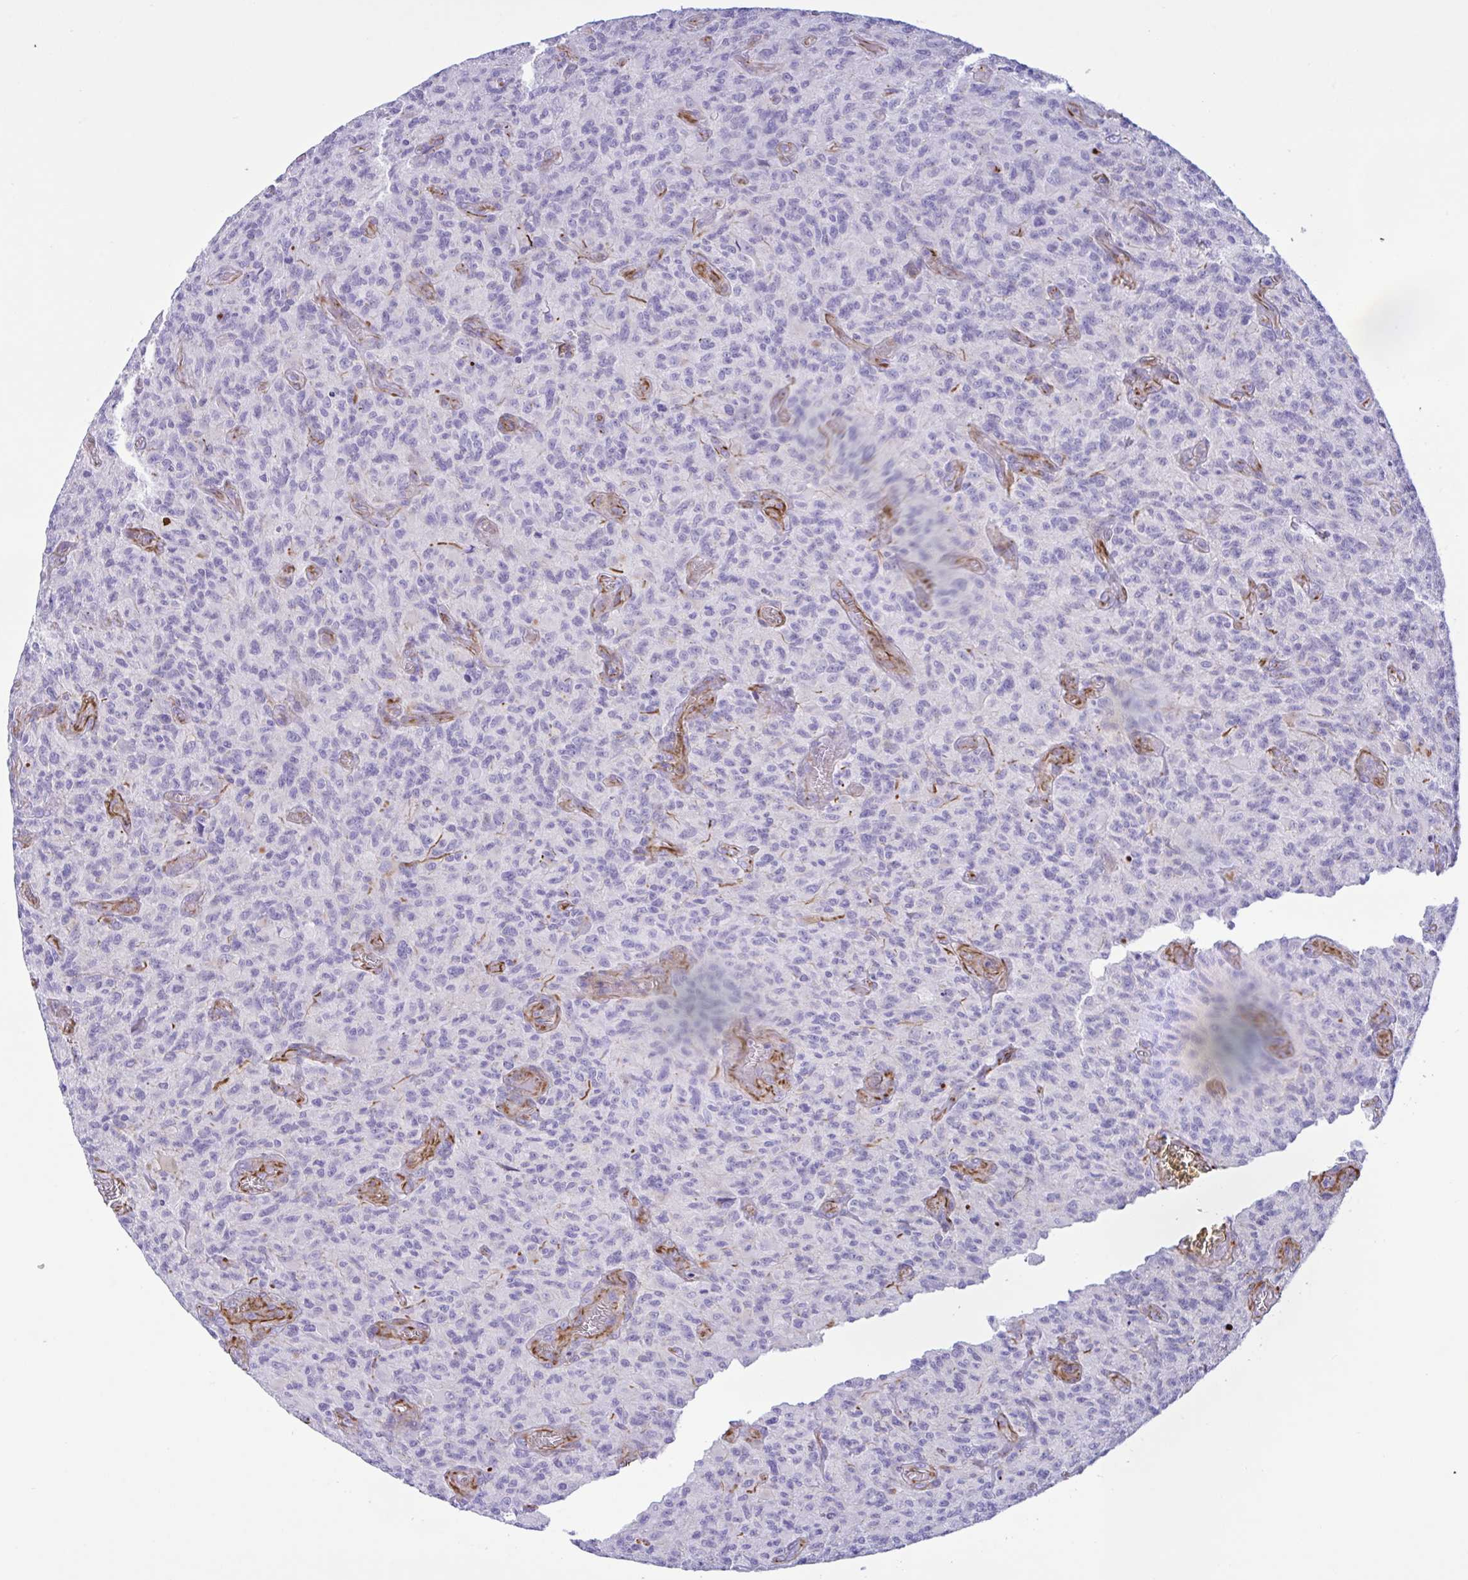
{"staining": {"intensity": "negative", "quantity": "none", "location": "none"}, "tissue": "glioma", "cell_type": "Tumor cells", "image_type": "cancer", "snomed": [{"axis": "morphology", "description": "Glioma, malignant, High grade"}, {"axis": "topography", "description": "Brain"}], "caption": "DAB immunohistochemical staining of human malignant glioma (high-grade) displays no significant expression in tumor cells.", "gene": "SMAD5", "patient": {"sex": "male", "age": 61}}